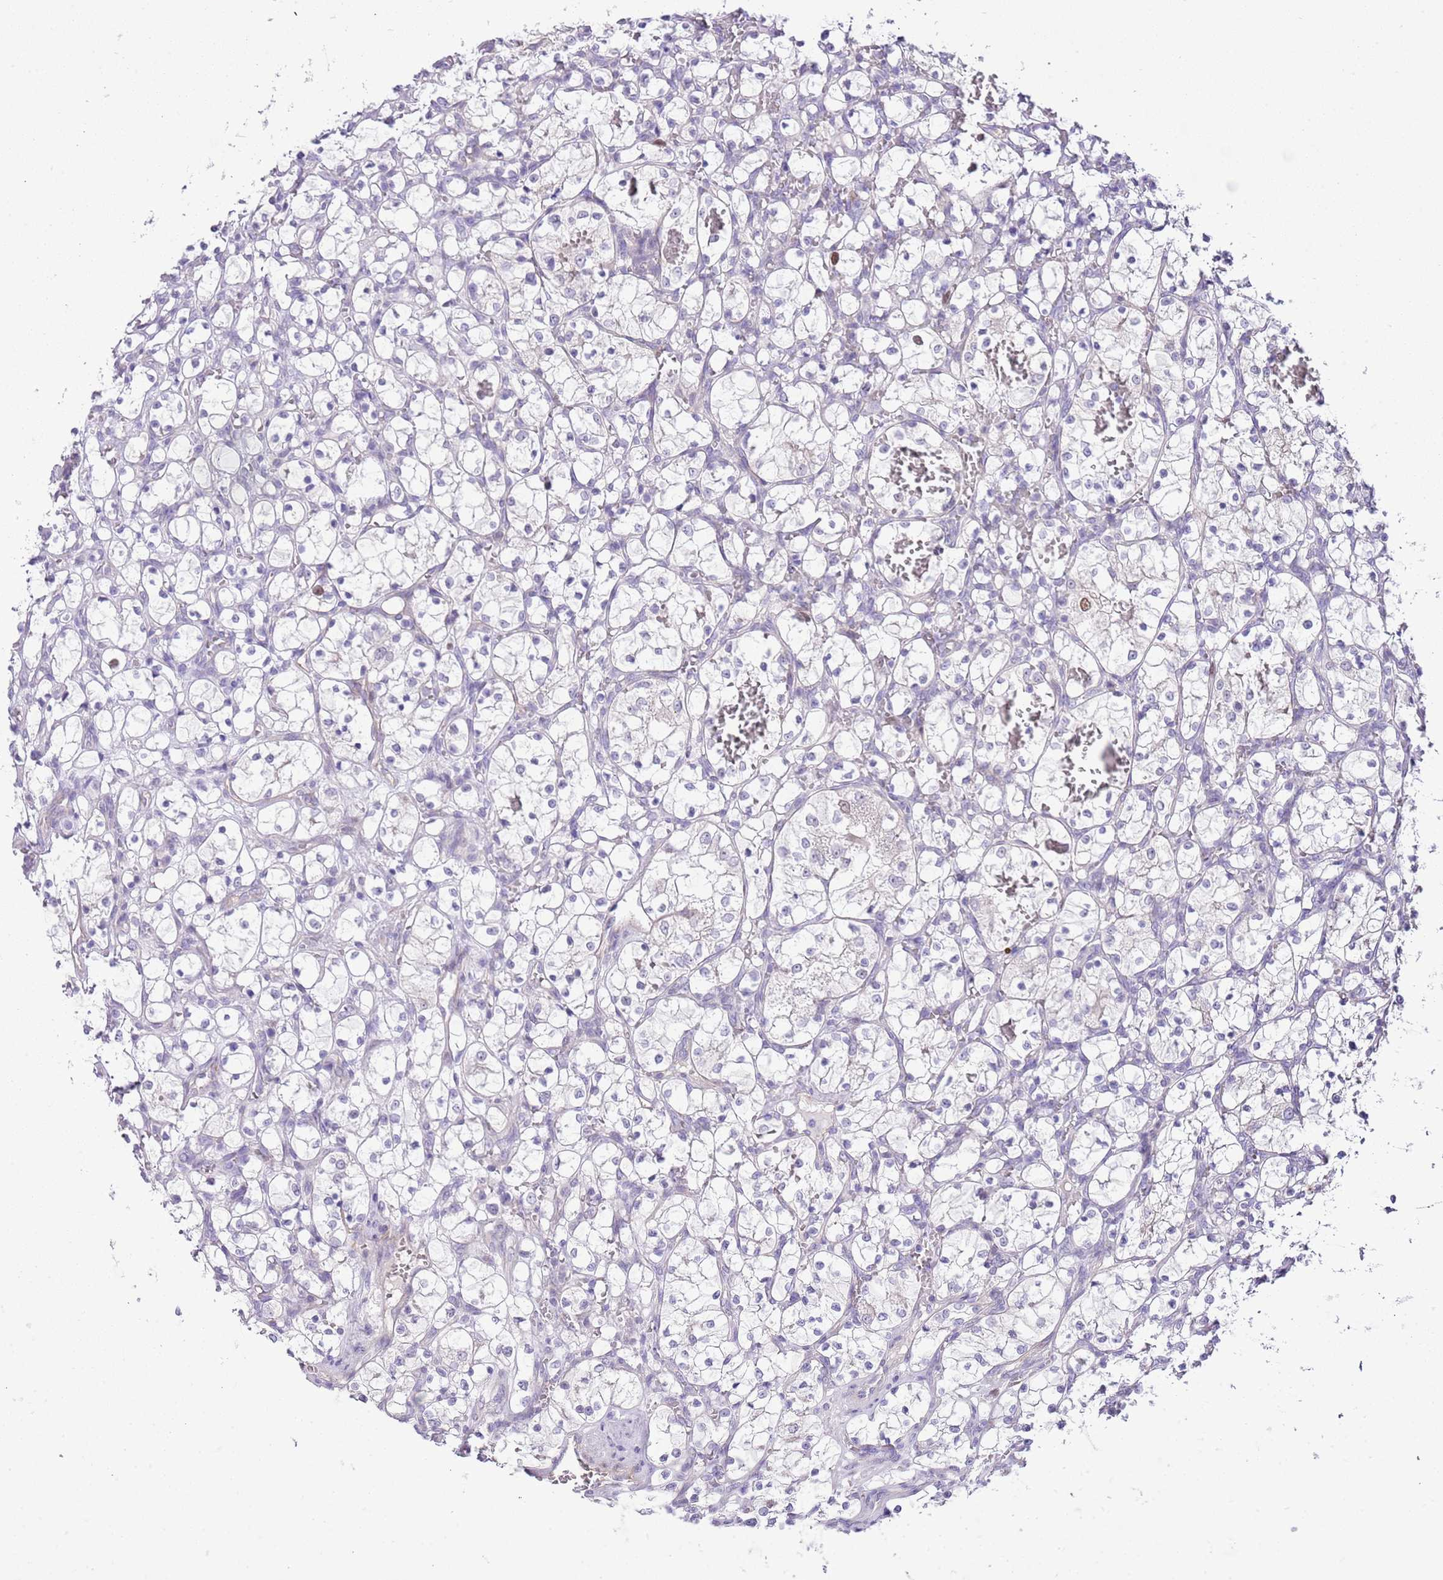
{"staining": {"intensity": "negative", "quantity": "none", "location": "none"}, "tissue": "renal cancer", "cell_type": "Tumor cells", "image_type": "cancer", "snomed": [{"axis": "morphology", "description": "Adenocarcinoma, NOS"}, {"axis": "topography", "description": "Kidney"}], "caption": "Micrograph shows no protein staining in tumor cells of renal cancer tissue.", "gene": "FBRSL1", "patient": {"sex": "female", "age": 69}}